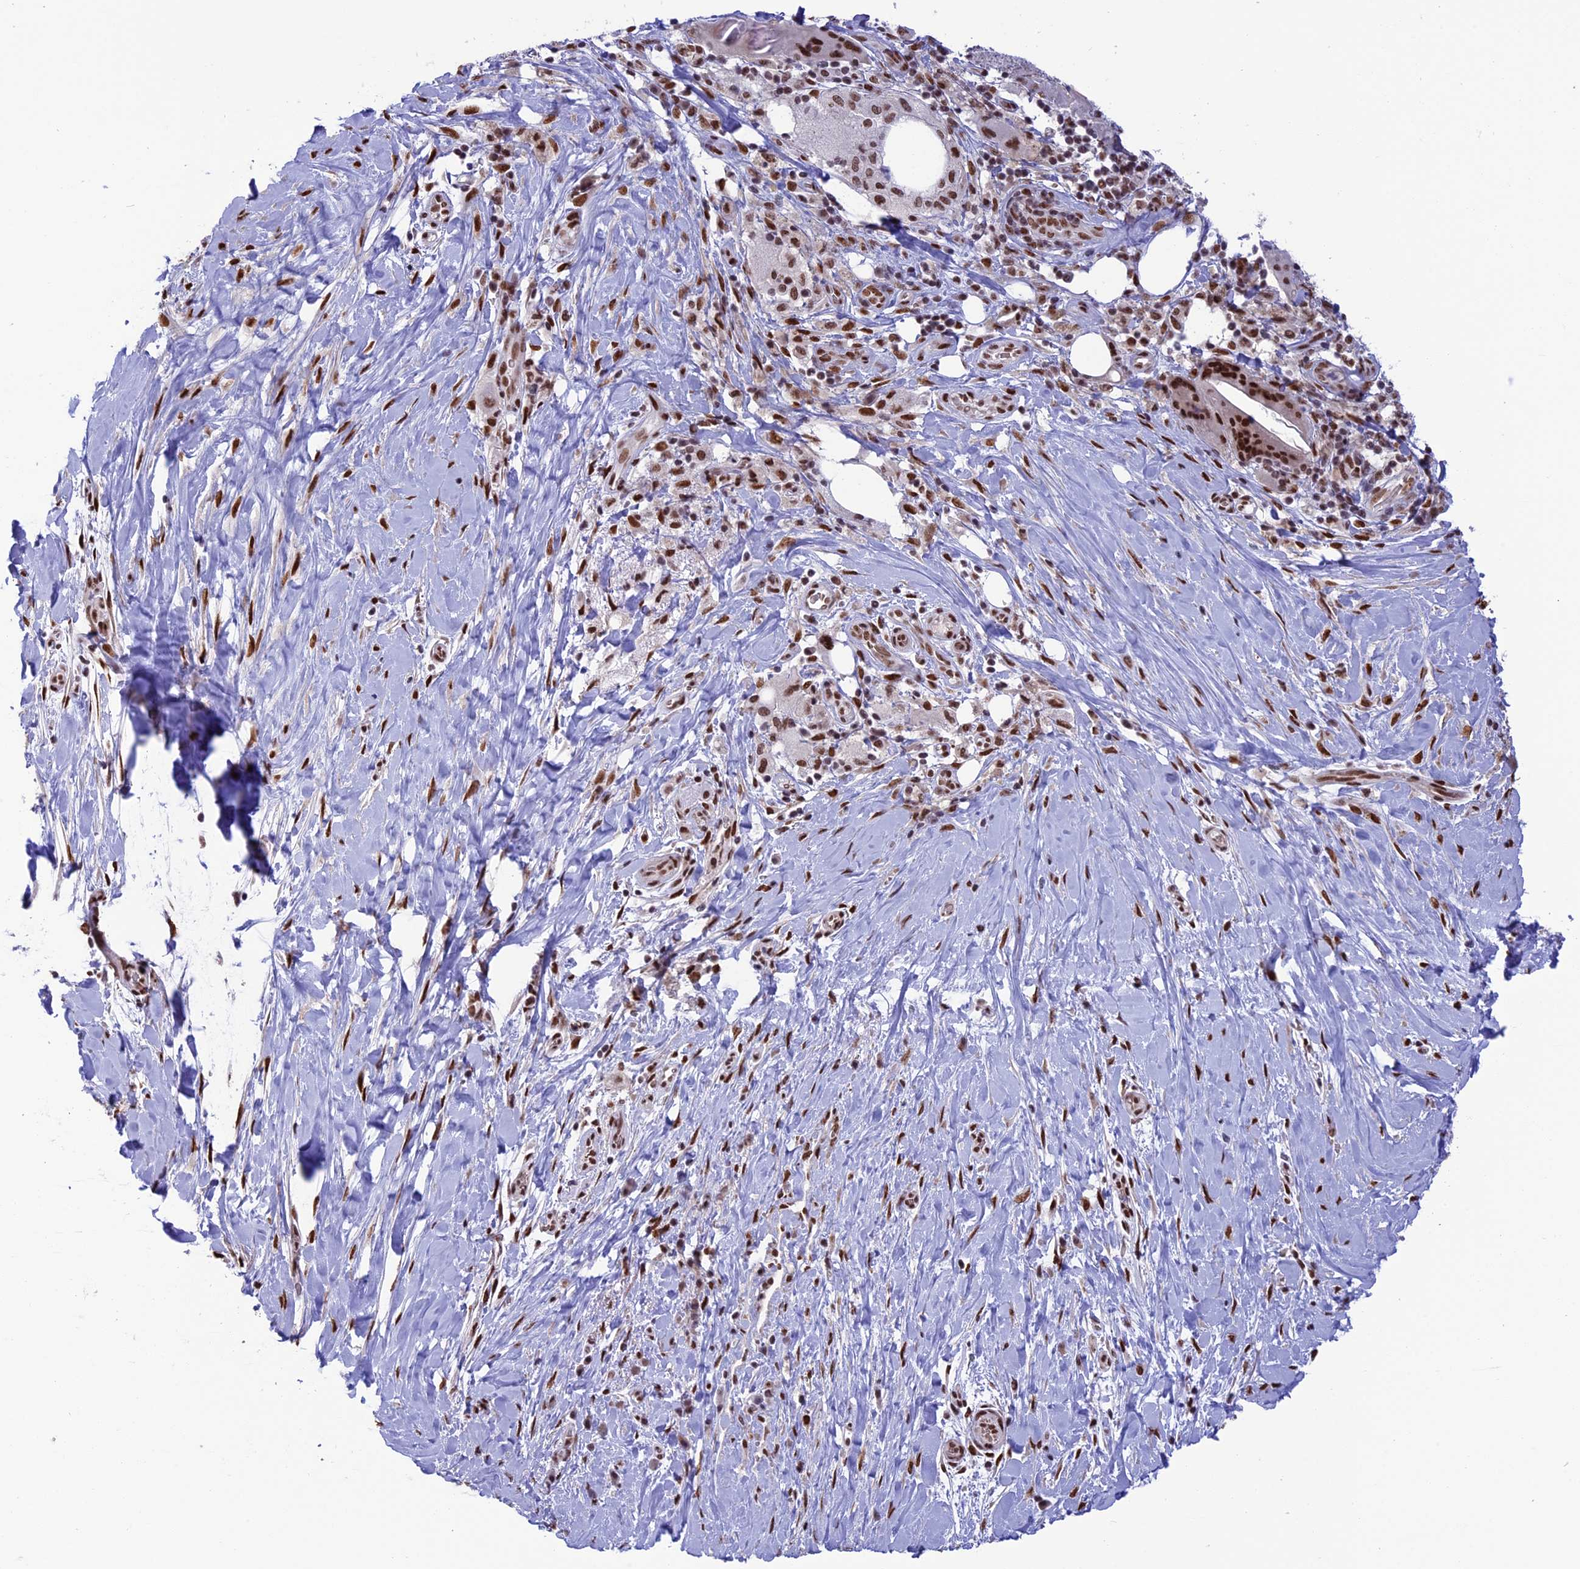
{"staining": {"intensity": "strong", "quantity": ">75%", "location": "nuclear"}, "tissue": "pancreatic cancer", "cell_type": "Tumor cells", "image_type": "cancer", "snomed": [{"axis": "morphology", "description": "Adenocarcinoma, NOS"}, {"axis": "topography", "description": "Pancreas"}], "caption": "Pancreatic adenocarcinoma stained with DAB immunohistochemistry (IHC) reveals high levels of strong nuclear staining in approximately >75% of tumor cells.", "gene": "MPHOSPH8", "patient": {"sex": "male", "age": 58}}